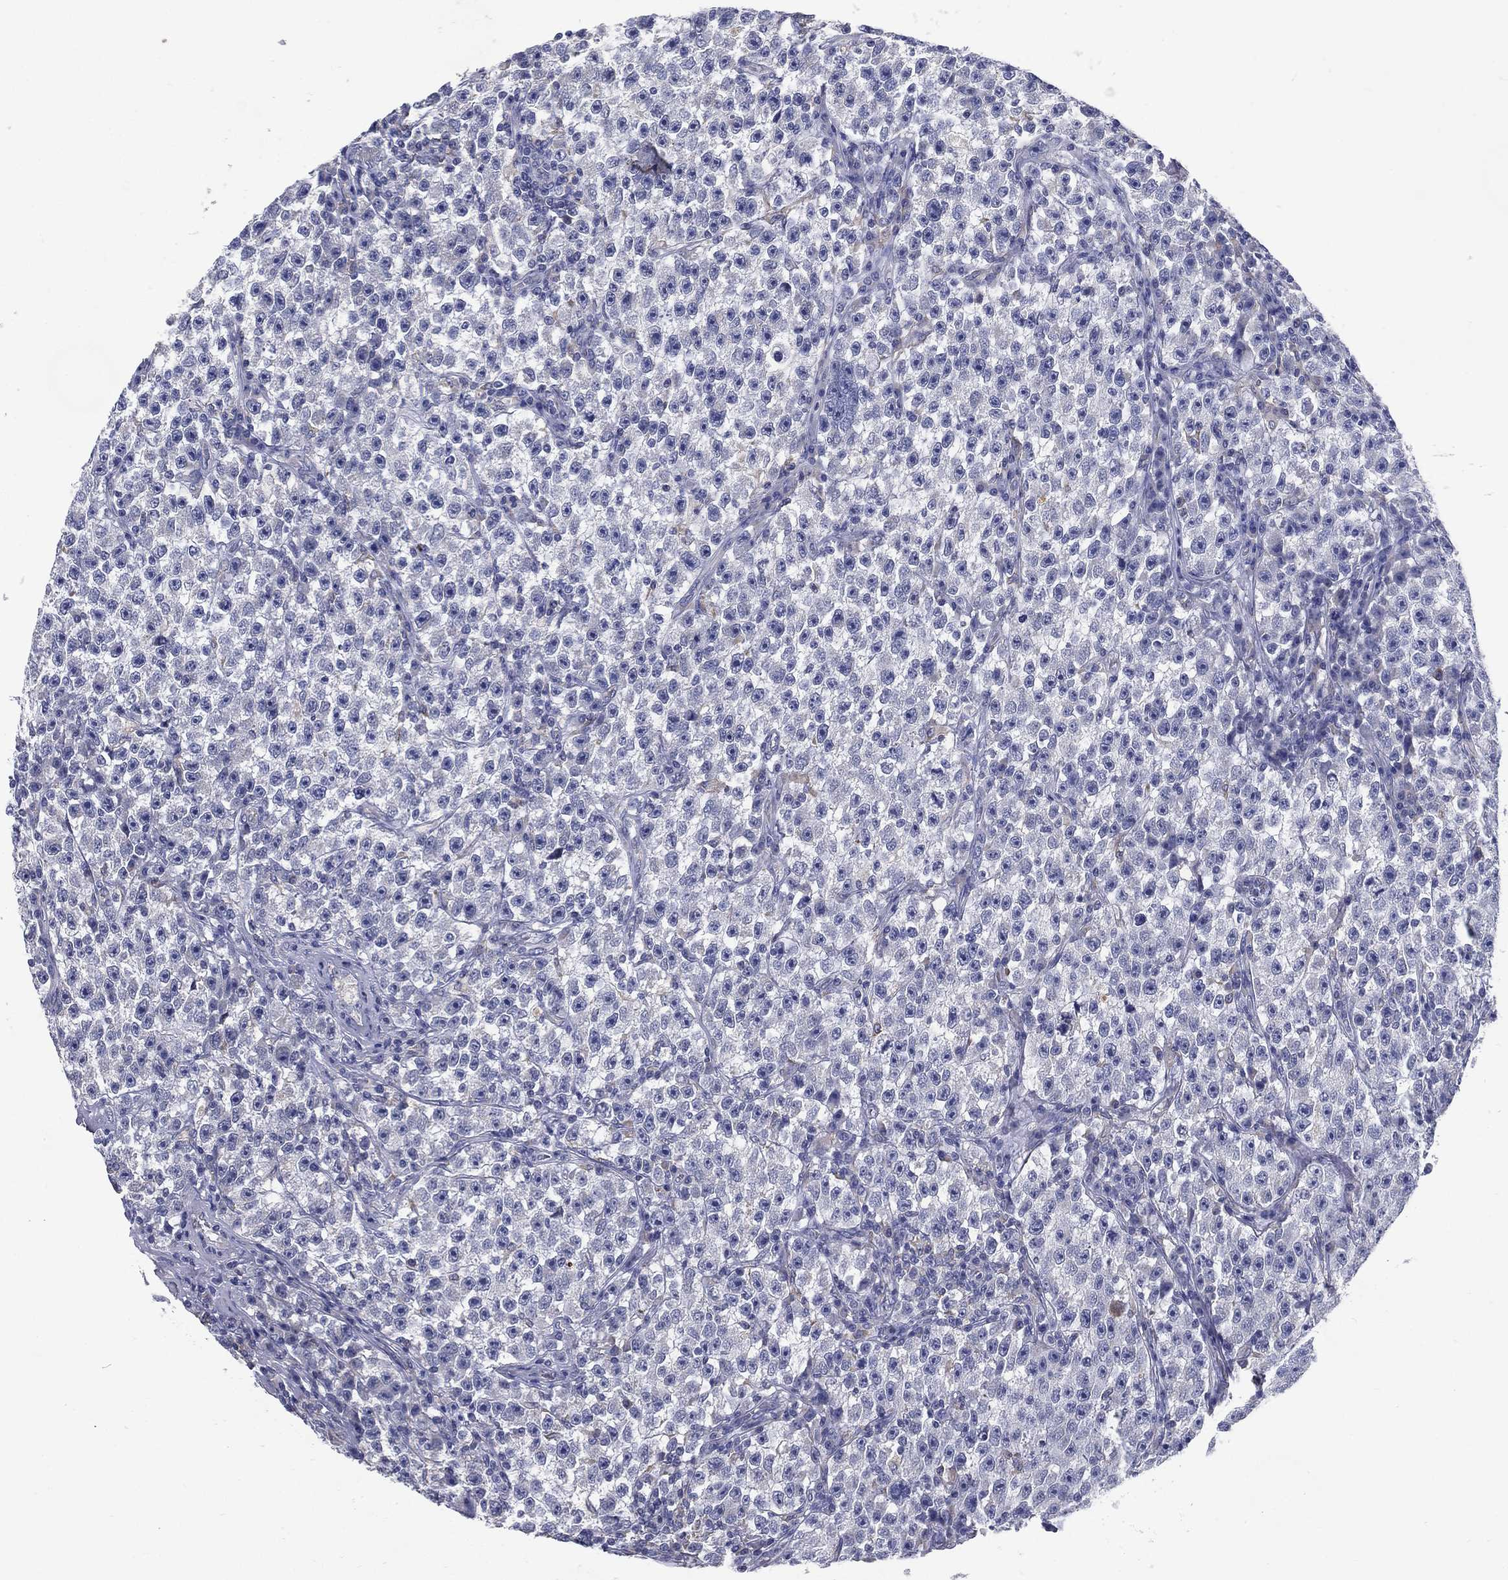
{"staining": {"intensity": "negative", "quantity": "none", "location": "none"}, "tissue": "testis cancer", "cell_type": "Tumor cells", "image_type": "cancer", "snomed": [{"axis": "morphology", "description": "Seminoma, NOS"}, {"axis": "topography", "description": "Testis"}], "caption": "Testis cancer (seminoma) was stained to show a protein in brown. There is no significant positivity in tumor cells.", "gene": "C19orf18", "patient": {"sex": "male", "age": 22}}